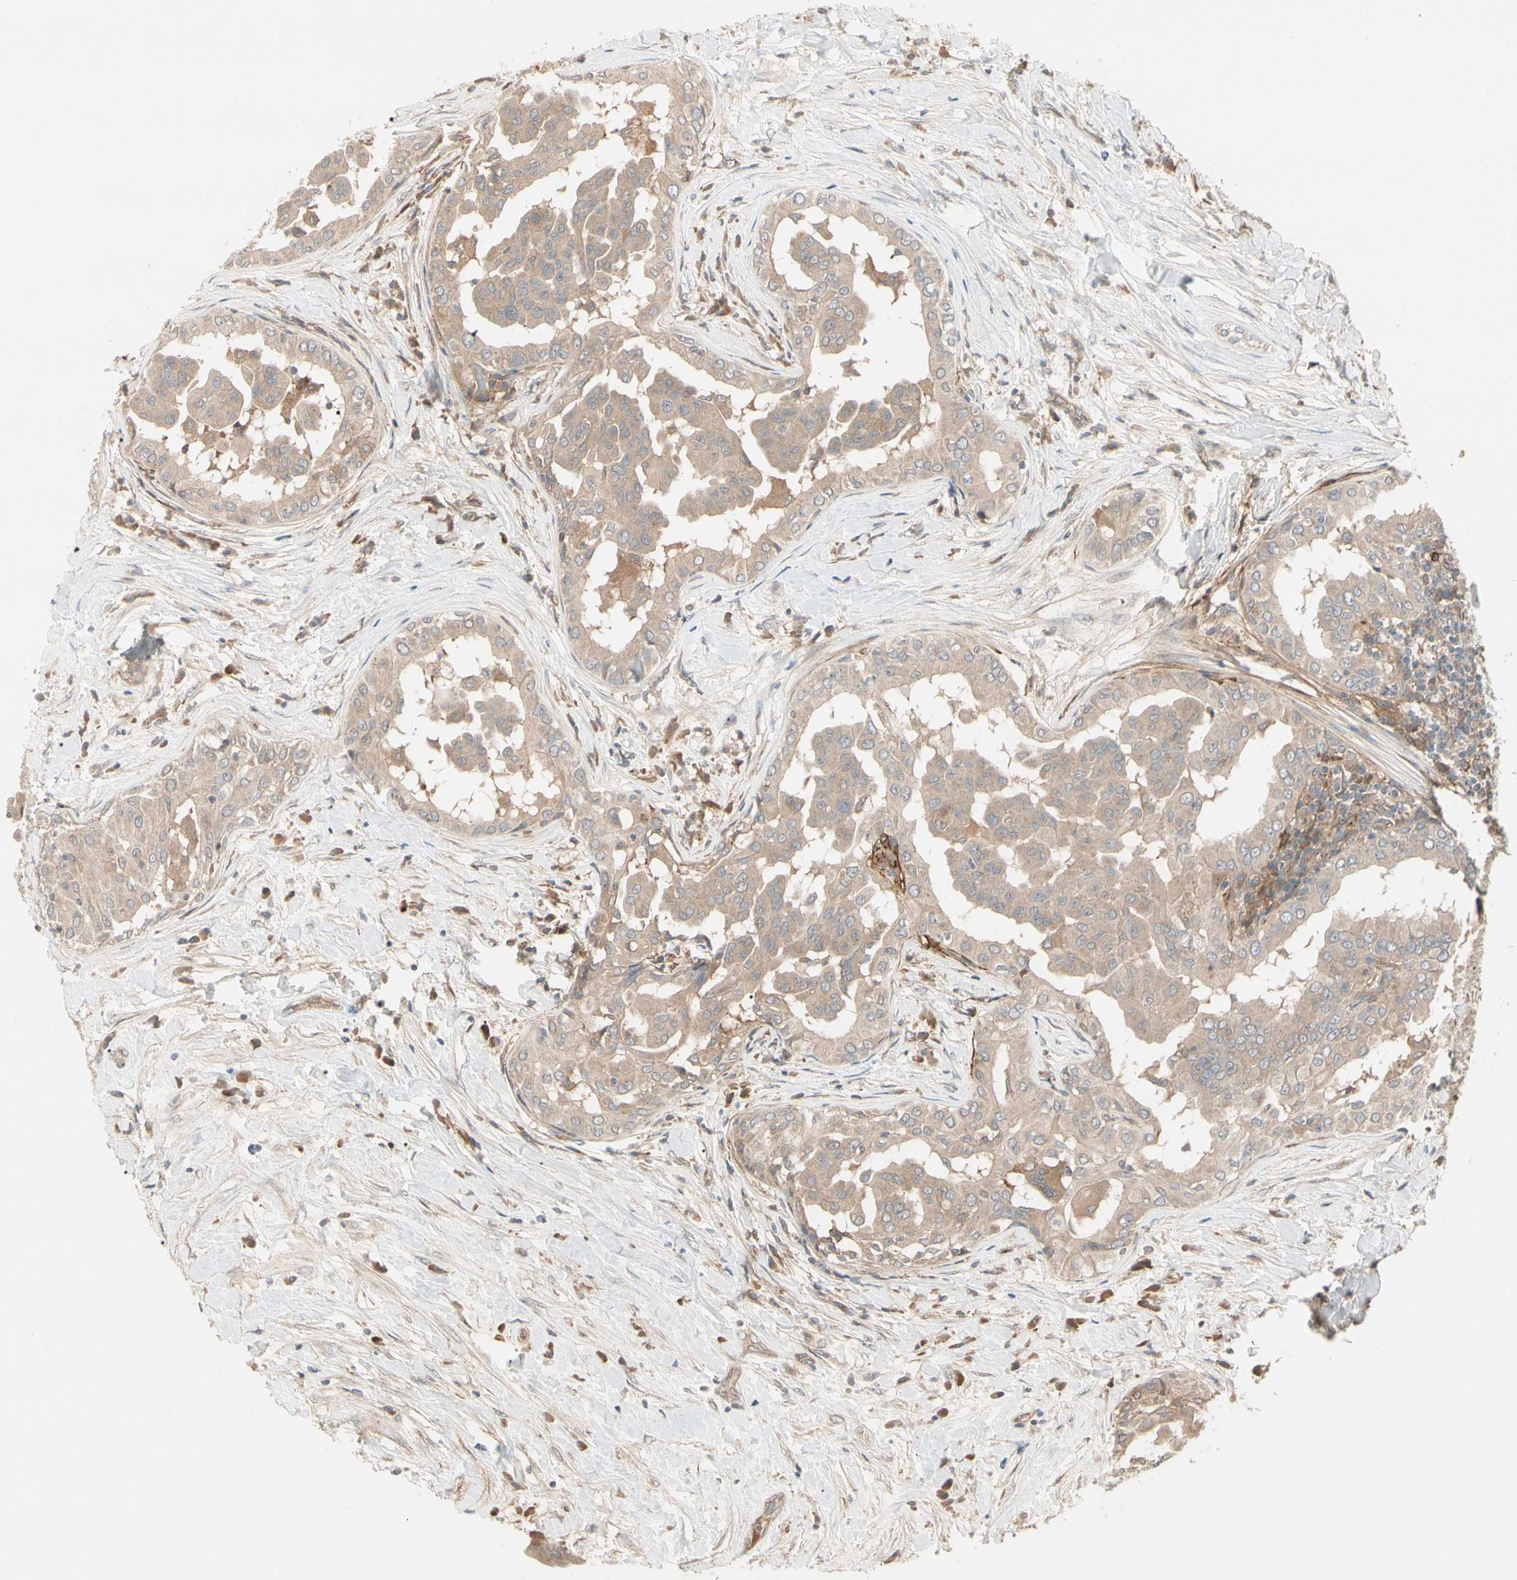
{"staining": {"intensity": "moderate", "quantity": ">75%", "location": "cytoplasmic/membranous"}, "tissue": "thyroid cancer", "cell_type": "Tumor cells", "image_type": "cancer", "snomed": [{"axis": "morphology", "description": "Papillary adenocarcinoma, NOS"}, {"axis": "topography", "description": "Thyroid gland"}], "caption": "Moderate cytoplasmic/membranous protein staining is seen in about >75% of tumor cells in thyroid cancer. (DAB (3,3'-diaminobenzidine) IHC, brown staining for protein, blue staining for nuclei).", "gene": "F2R", "patient": {"sex": "male", "age": 33}}